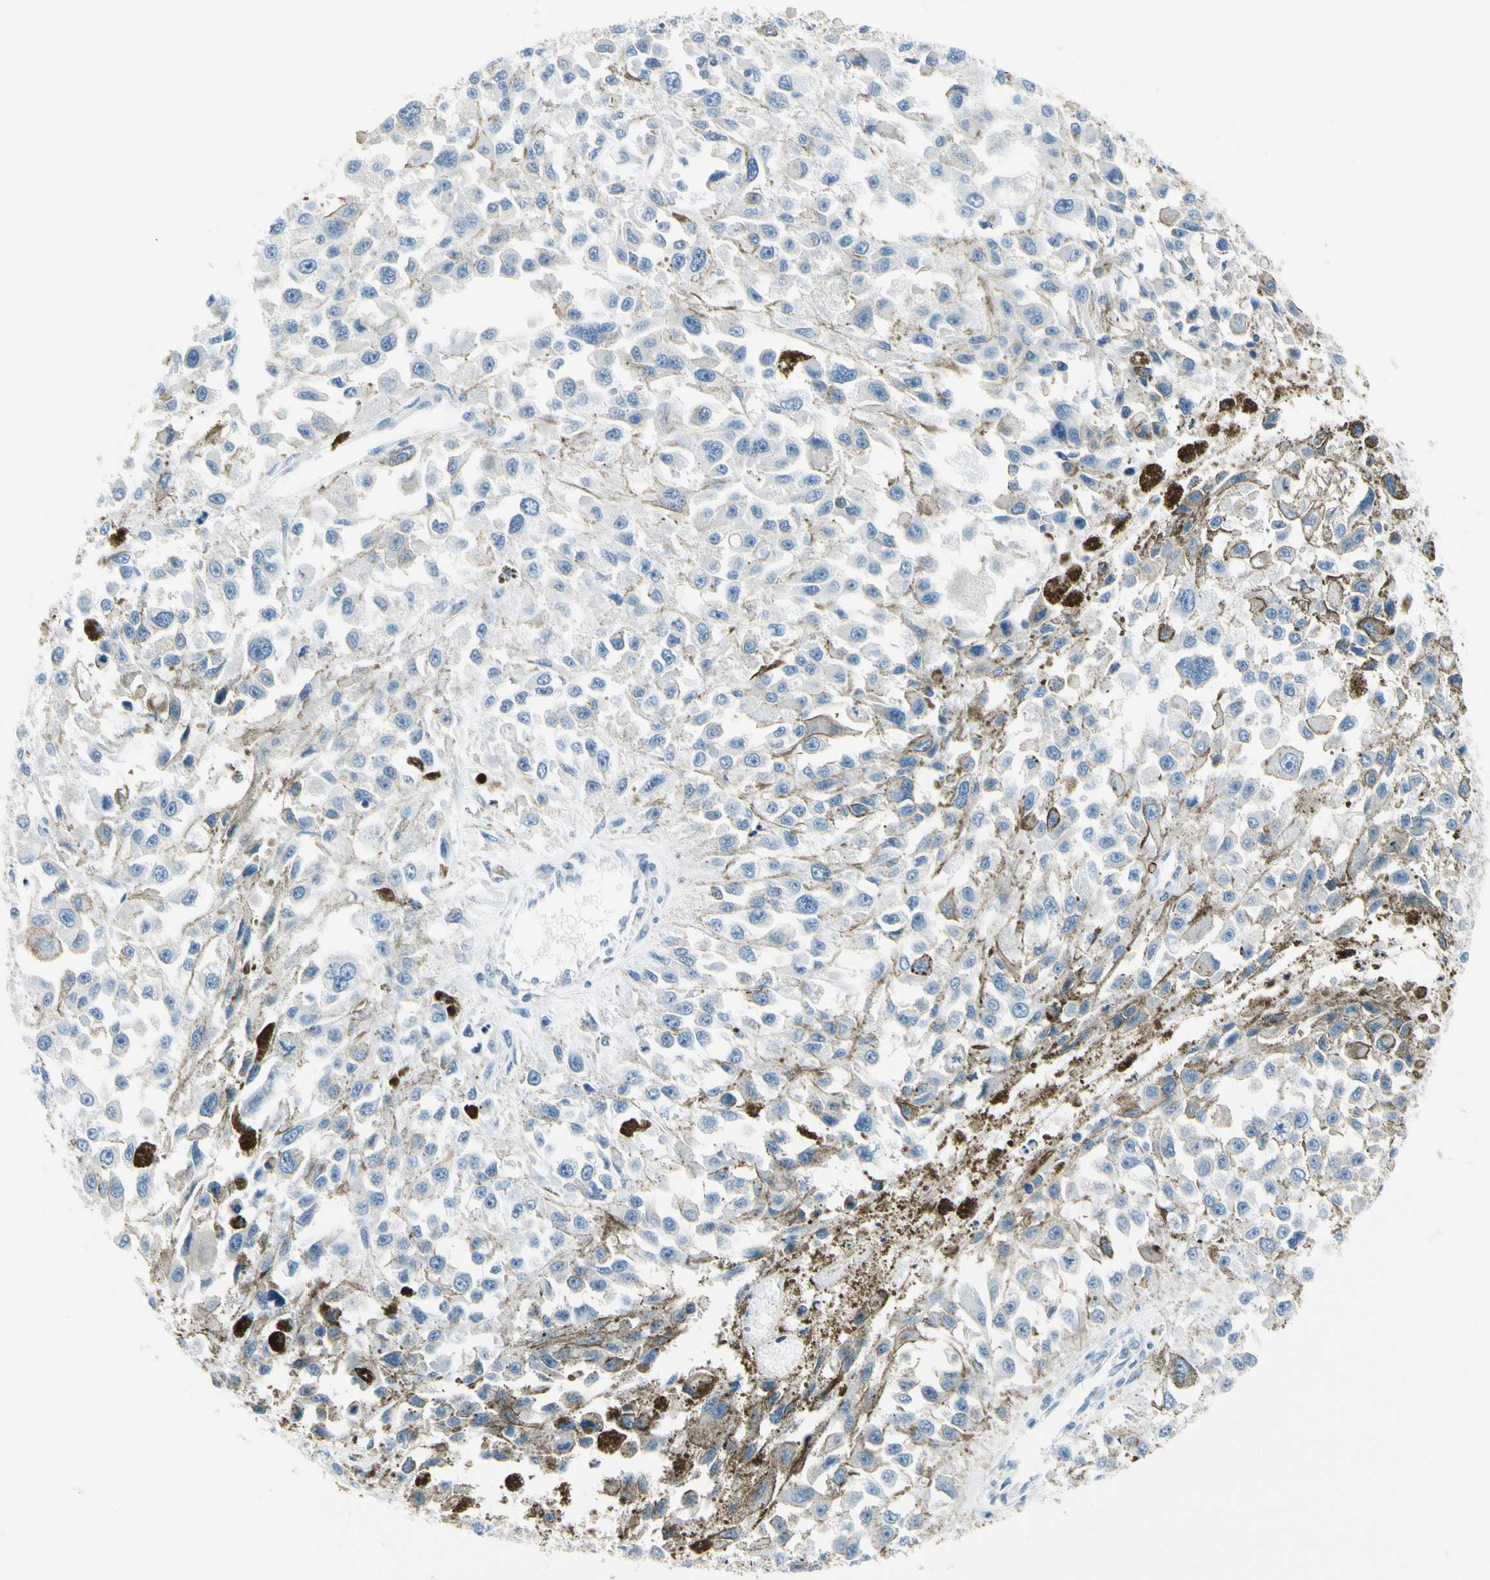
{"staining": {"intensity": "negative", "quantity": "none", "location": "none"}, "tissue": "melanoma", "cell_type": "Tumor cells", "image_type": "cancer", "snomed": [{"axis": "morphology", "description": "Malignant melanoma, Metastatic site"}, {"axis": "topography", "description": "Lymph node"}], "caption": "An image of human malignant melanoma (metastatic site) is negative for staining in tumor cells.", "gene": "FCER2", "patient": {"sex": "male", "age": 59}}